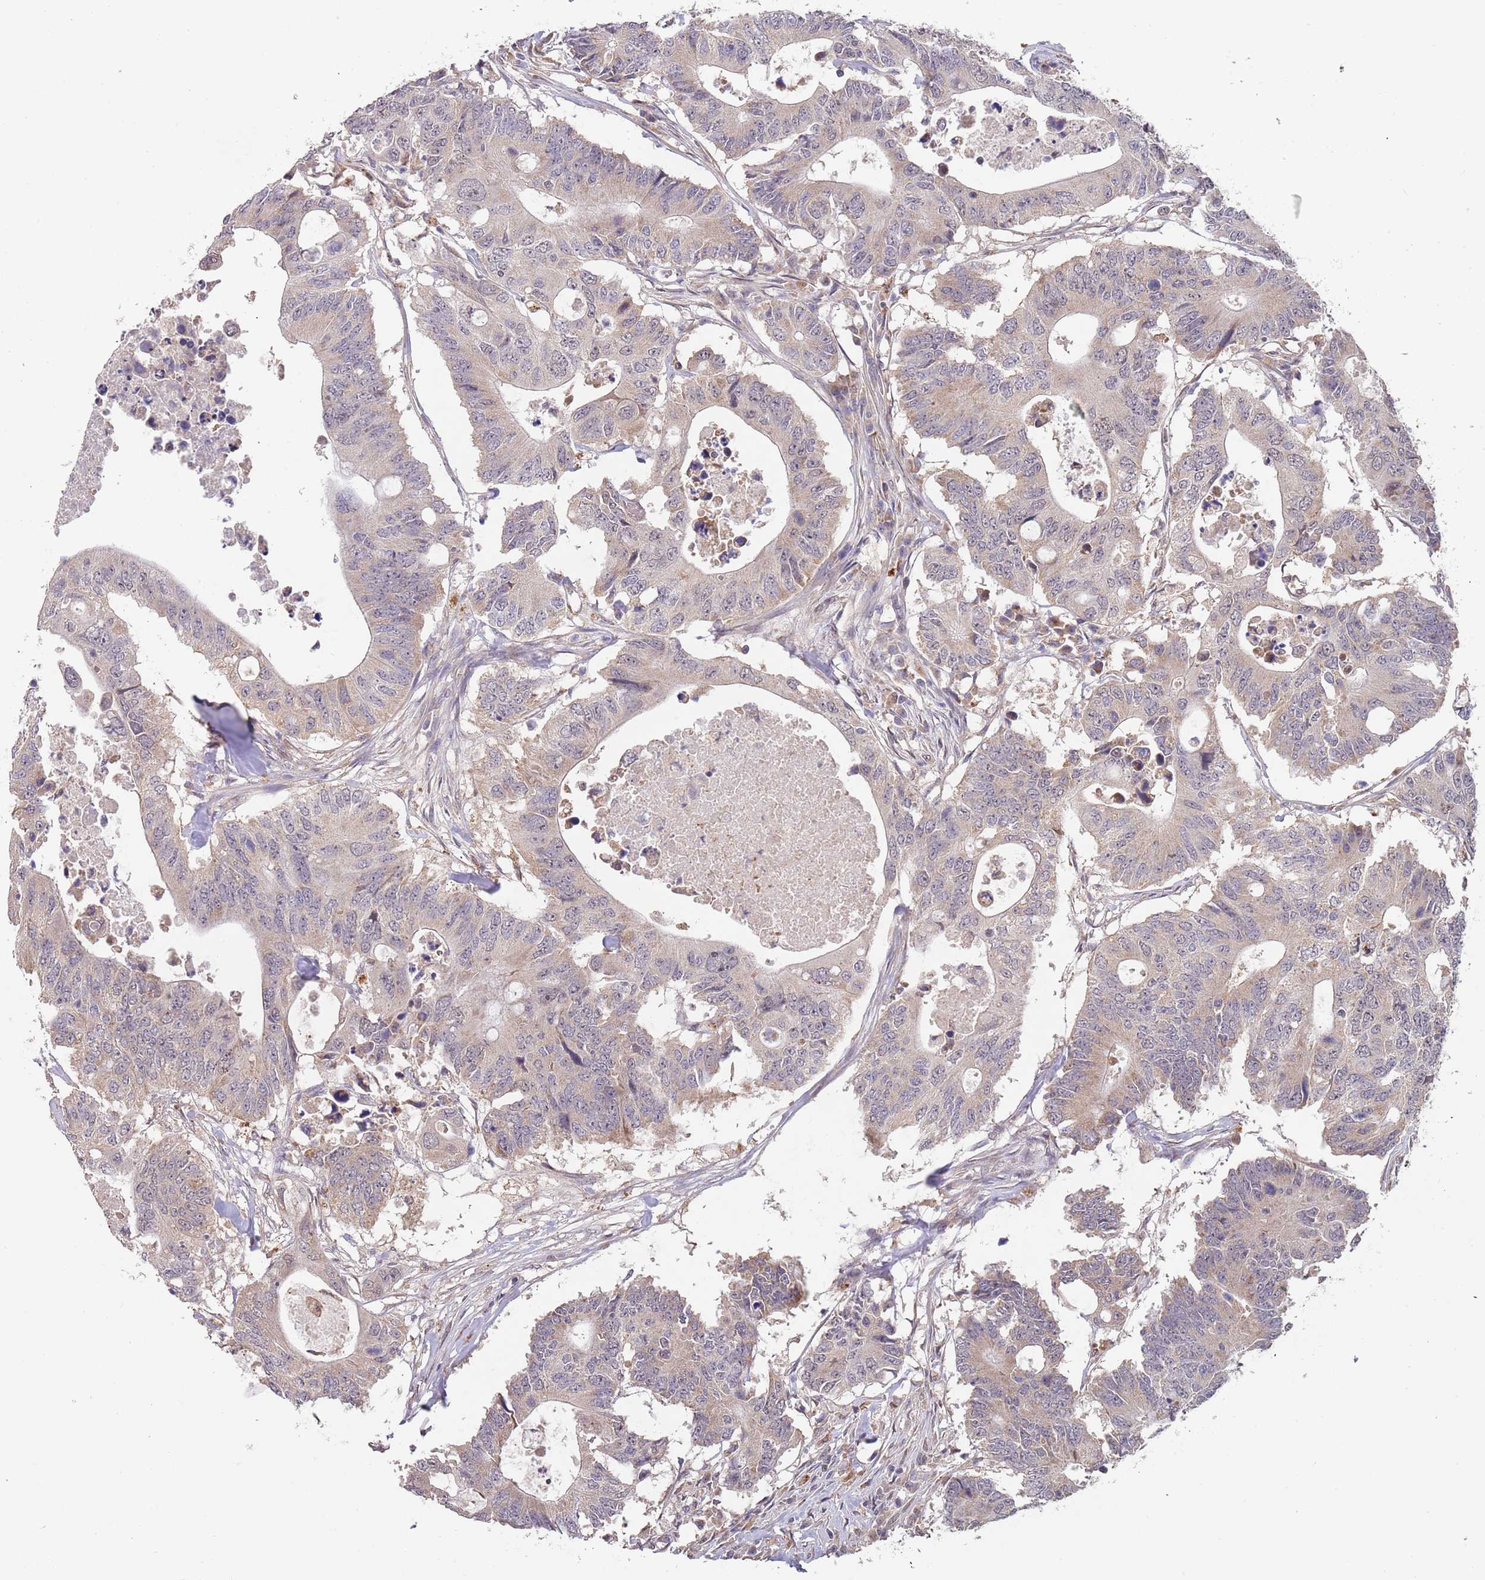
{"staining": {"intensity": "weak", "quantity": "<25%", "location": "cytoplasmic/membranous"}, "tissue": "colorectal cancer", "cell_type": "Tumor cells", "image_type": "cancer", "snomed": [{"axis": "morphology", "description": "Adenocarcinoma, NOS"}, {"axis": "topography", "description": "Colon"}], "caption": "DAB (3,3'-diaminobenzidine) immunohistochemical staining of colorectal cancer (adenocarcinoma) displays no significant positivity in tumor cells.", "gene": "TMEM64", "patient": {"sex": "male", "age": 71}}